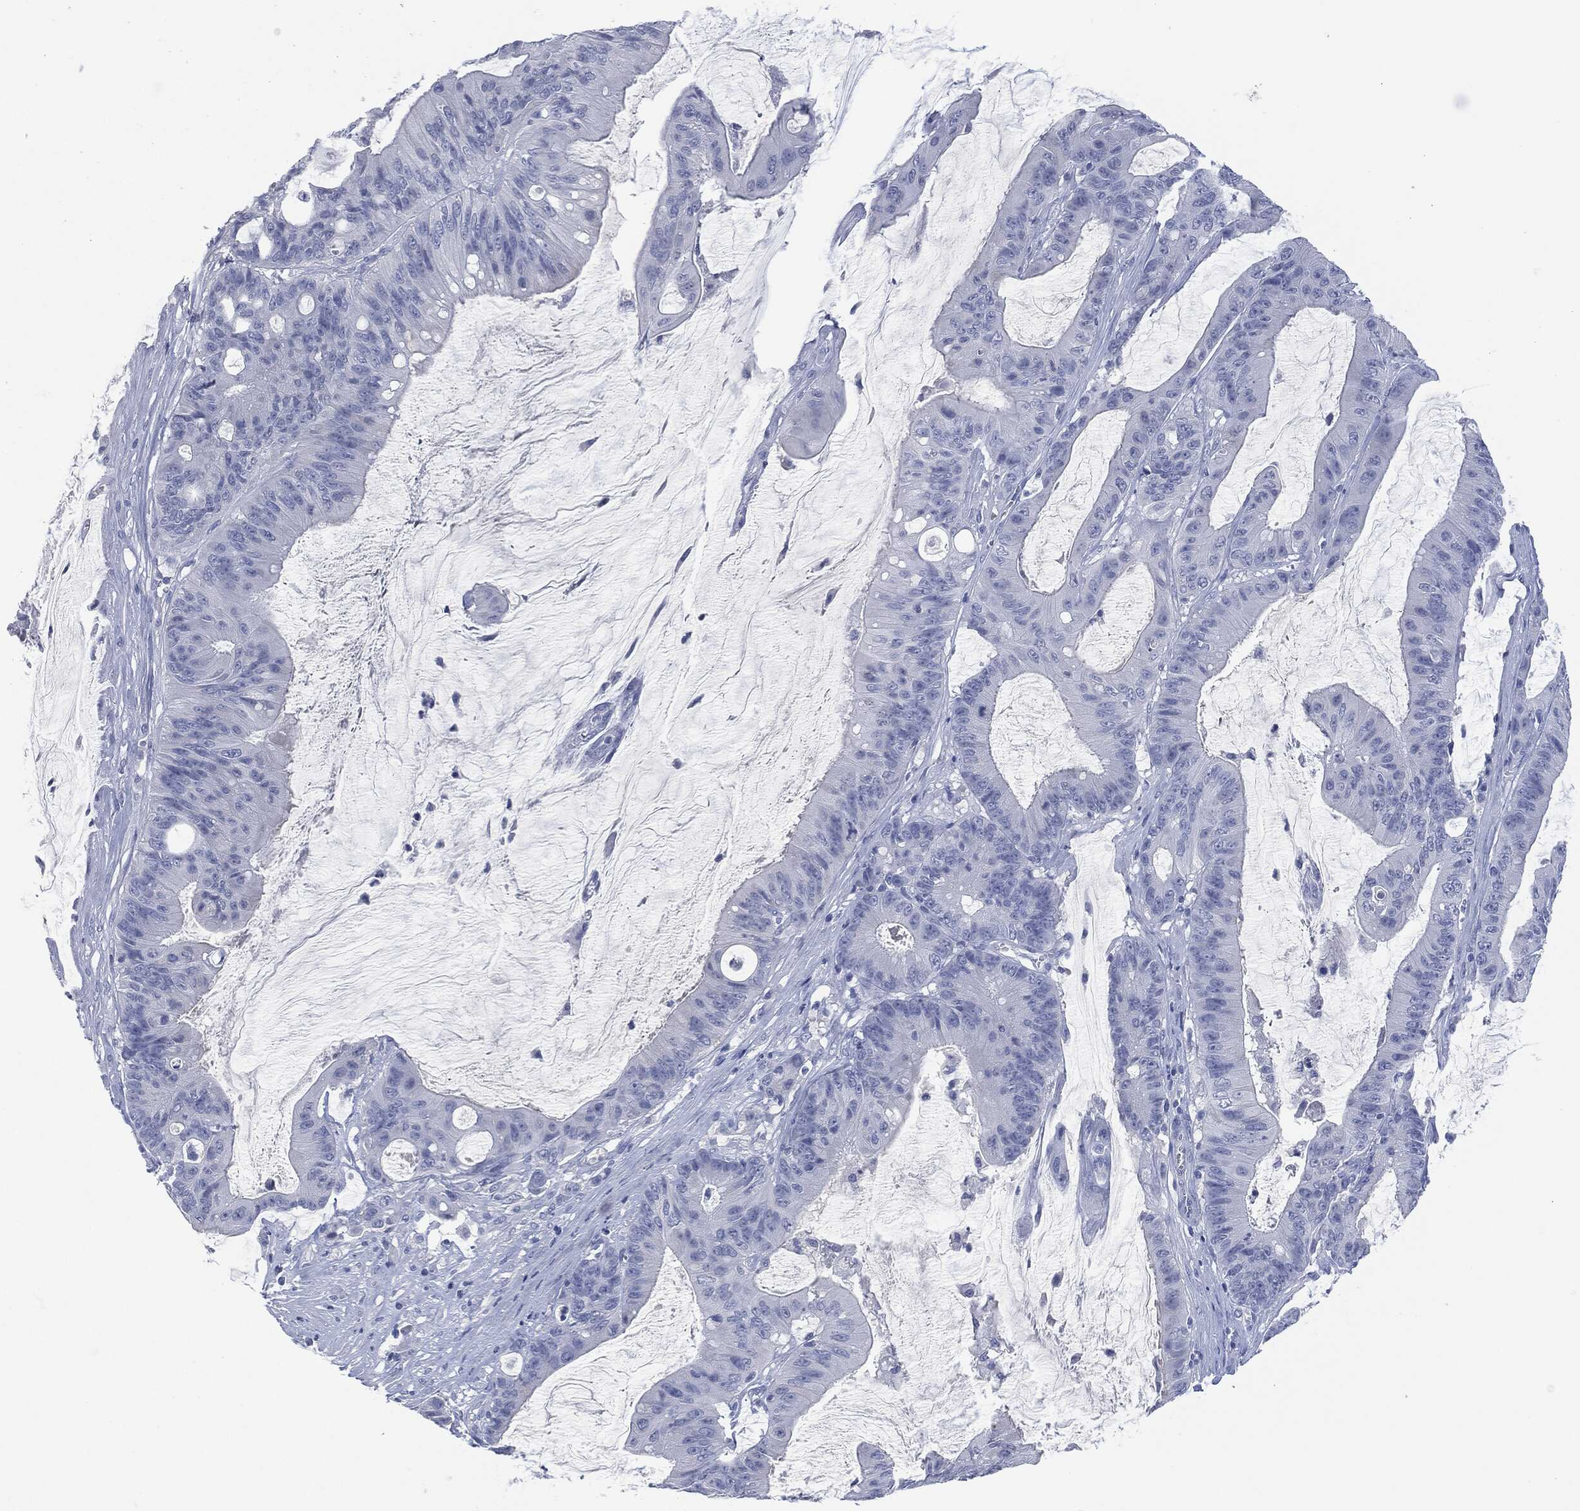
{"staining": {"intensity": "negative", "quantity": "none", "location": "none"}, "tissue": "colorectal cancer", "cell_type": "Tumor cells", "image_type": "cancer", "snomed": [{"axis": "morphology", "description": "Adenocarcinoma, NOS"}, {"axis": "topography", "description": "Colon"}], "caption": "An immunohistochemistry (IHC) image of colorectal cancer (adenocarcinoma) is shown. There is no staining in tumor cells of colorectal cancer (adenocarcinoma).", "gene": "MUC16", "patient": {"sex": "female", "age": 69}}